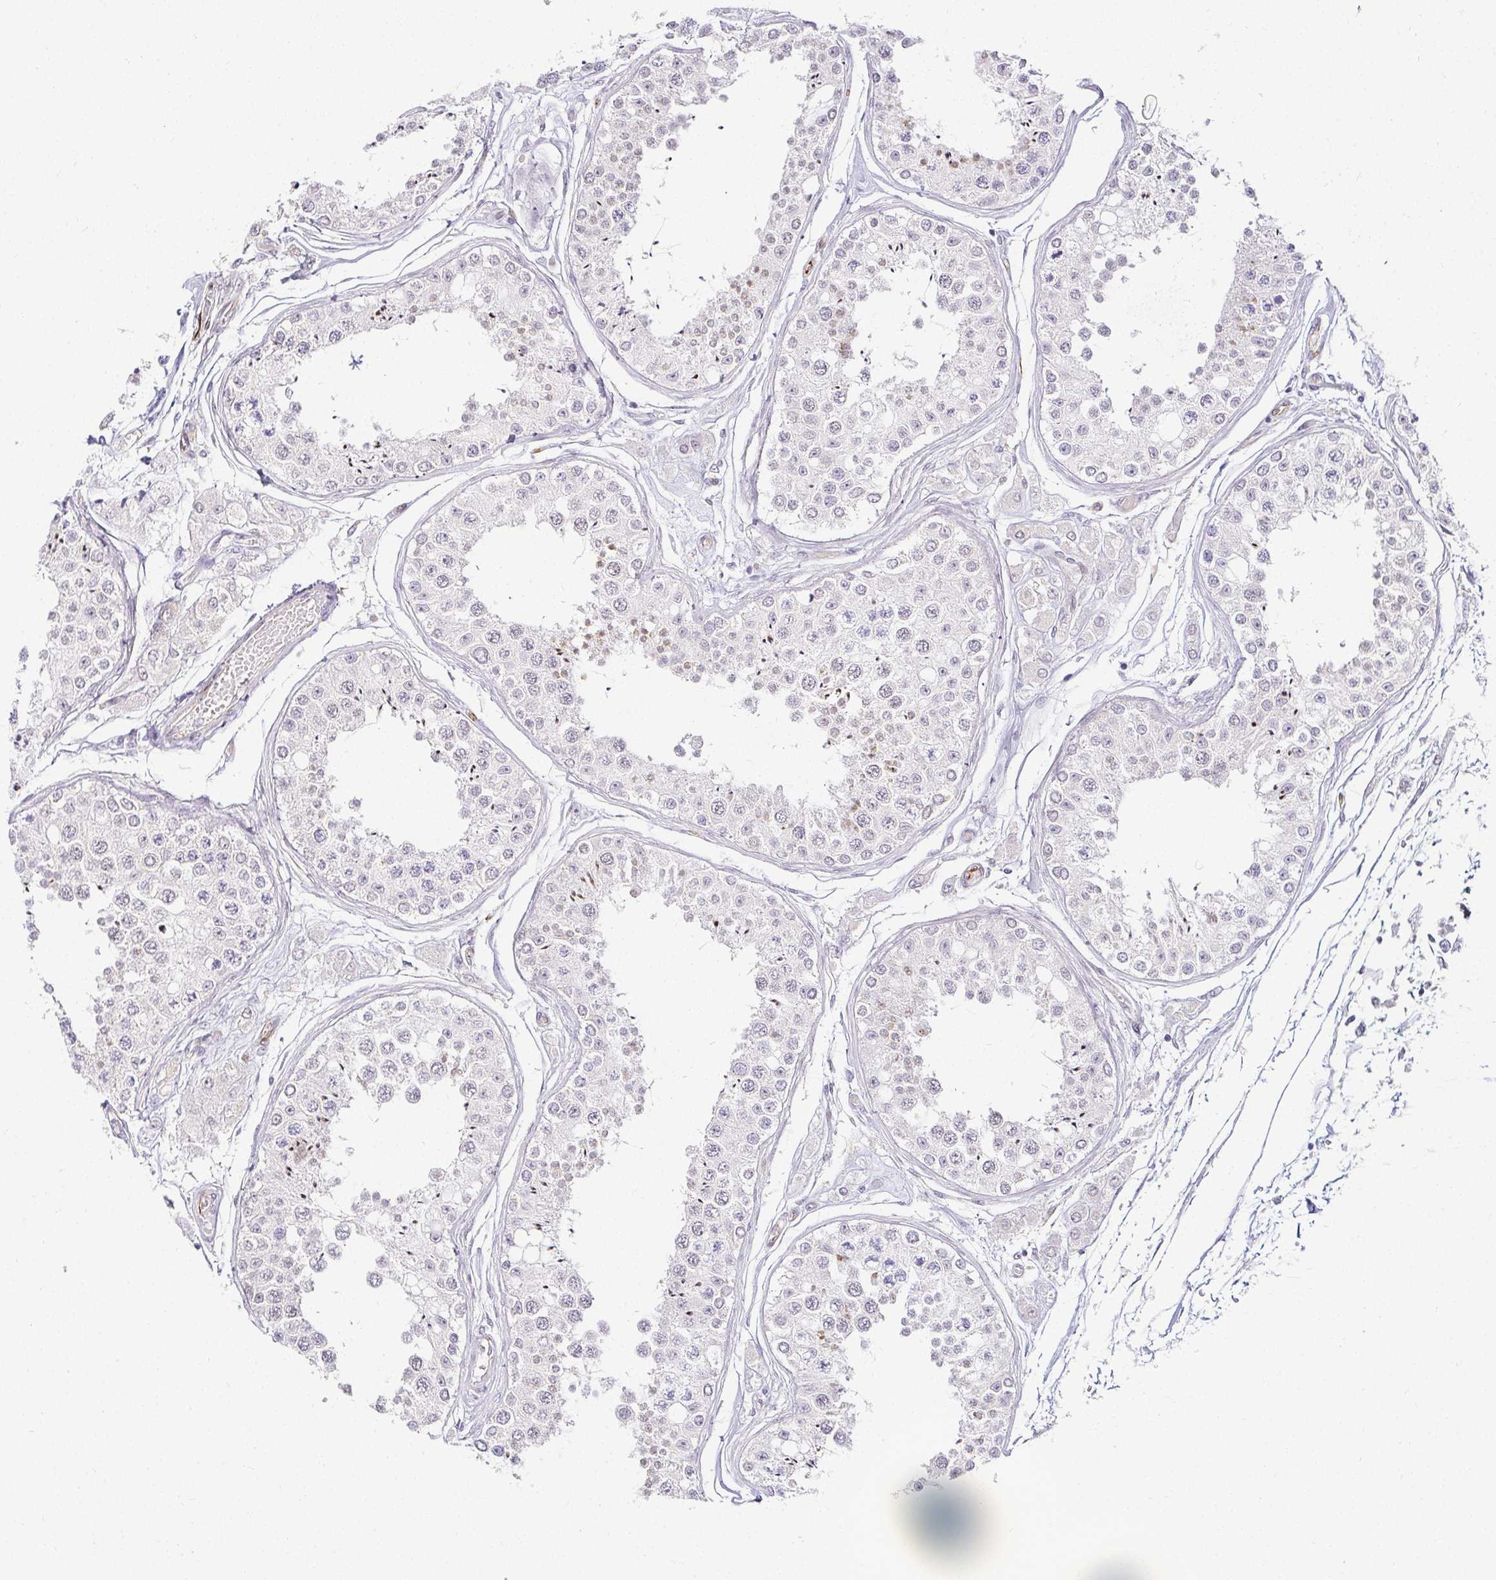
{"staining": {"intensity": "negative", "quantity": "none", "location": "none"}, "tissue": "testis", "cell_type": "Cells in seminiferous ducts", "image_type": "normal", "snomed": [{"axis": "morphology", "description": "Normal tissue, NOS"}, {"axis": "topography", "description": "Testis"}], "caption": "The image displays no staining of cells in seminiferous ducts in normal testis. (Immunohistochemistry (ihc), brightfield microscopy, high magnification).", "gene": "ACAN", "patient": {"sex": "male", "age": 25}}